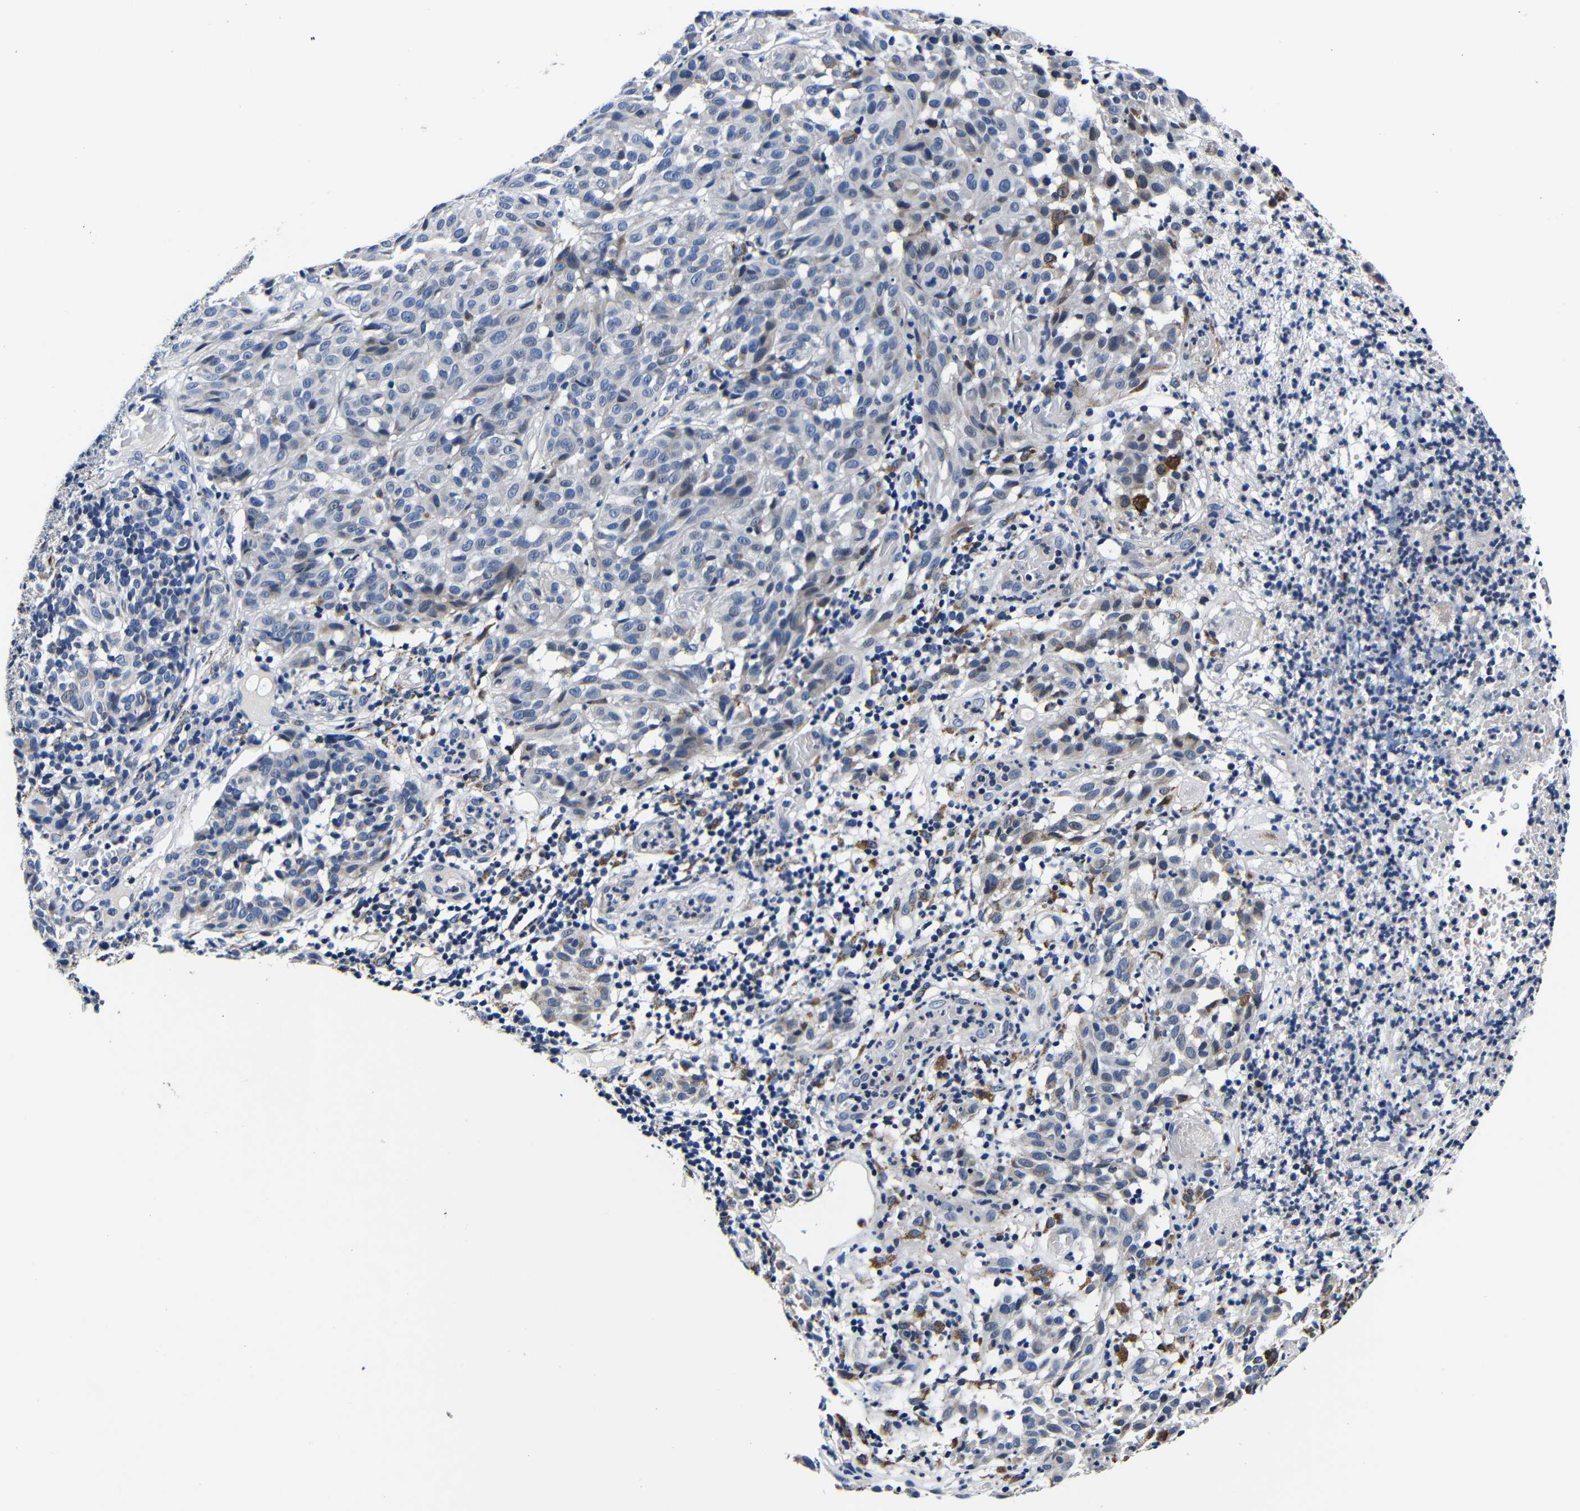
{"staining": {"intensity": "weak", "quantity": "<25%", "location": "cytoplasmic/membranous"}, "tissue": "melanoma", "cell_type": "Tumor cells", "image_type": "cancer", "snomed": [{"axis": "morphology", "description": "Malignant melanoma, NOS"}, {"axis": "topography", "description": "Skin"}], "caption": "This is an immunohistochemistry histopathology image of malignant melanoma. There is no staining in tumor cells.", "gene": "DEPP1", "patient": {"sex": "female", "age": 46}}